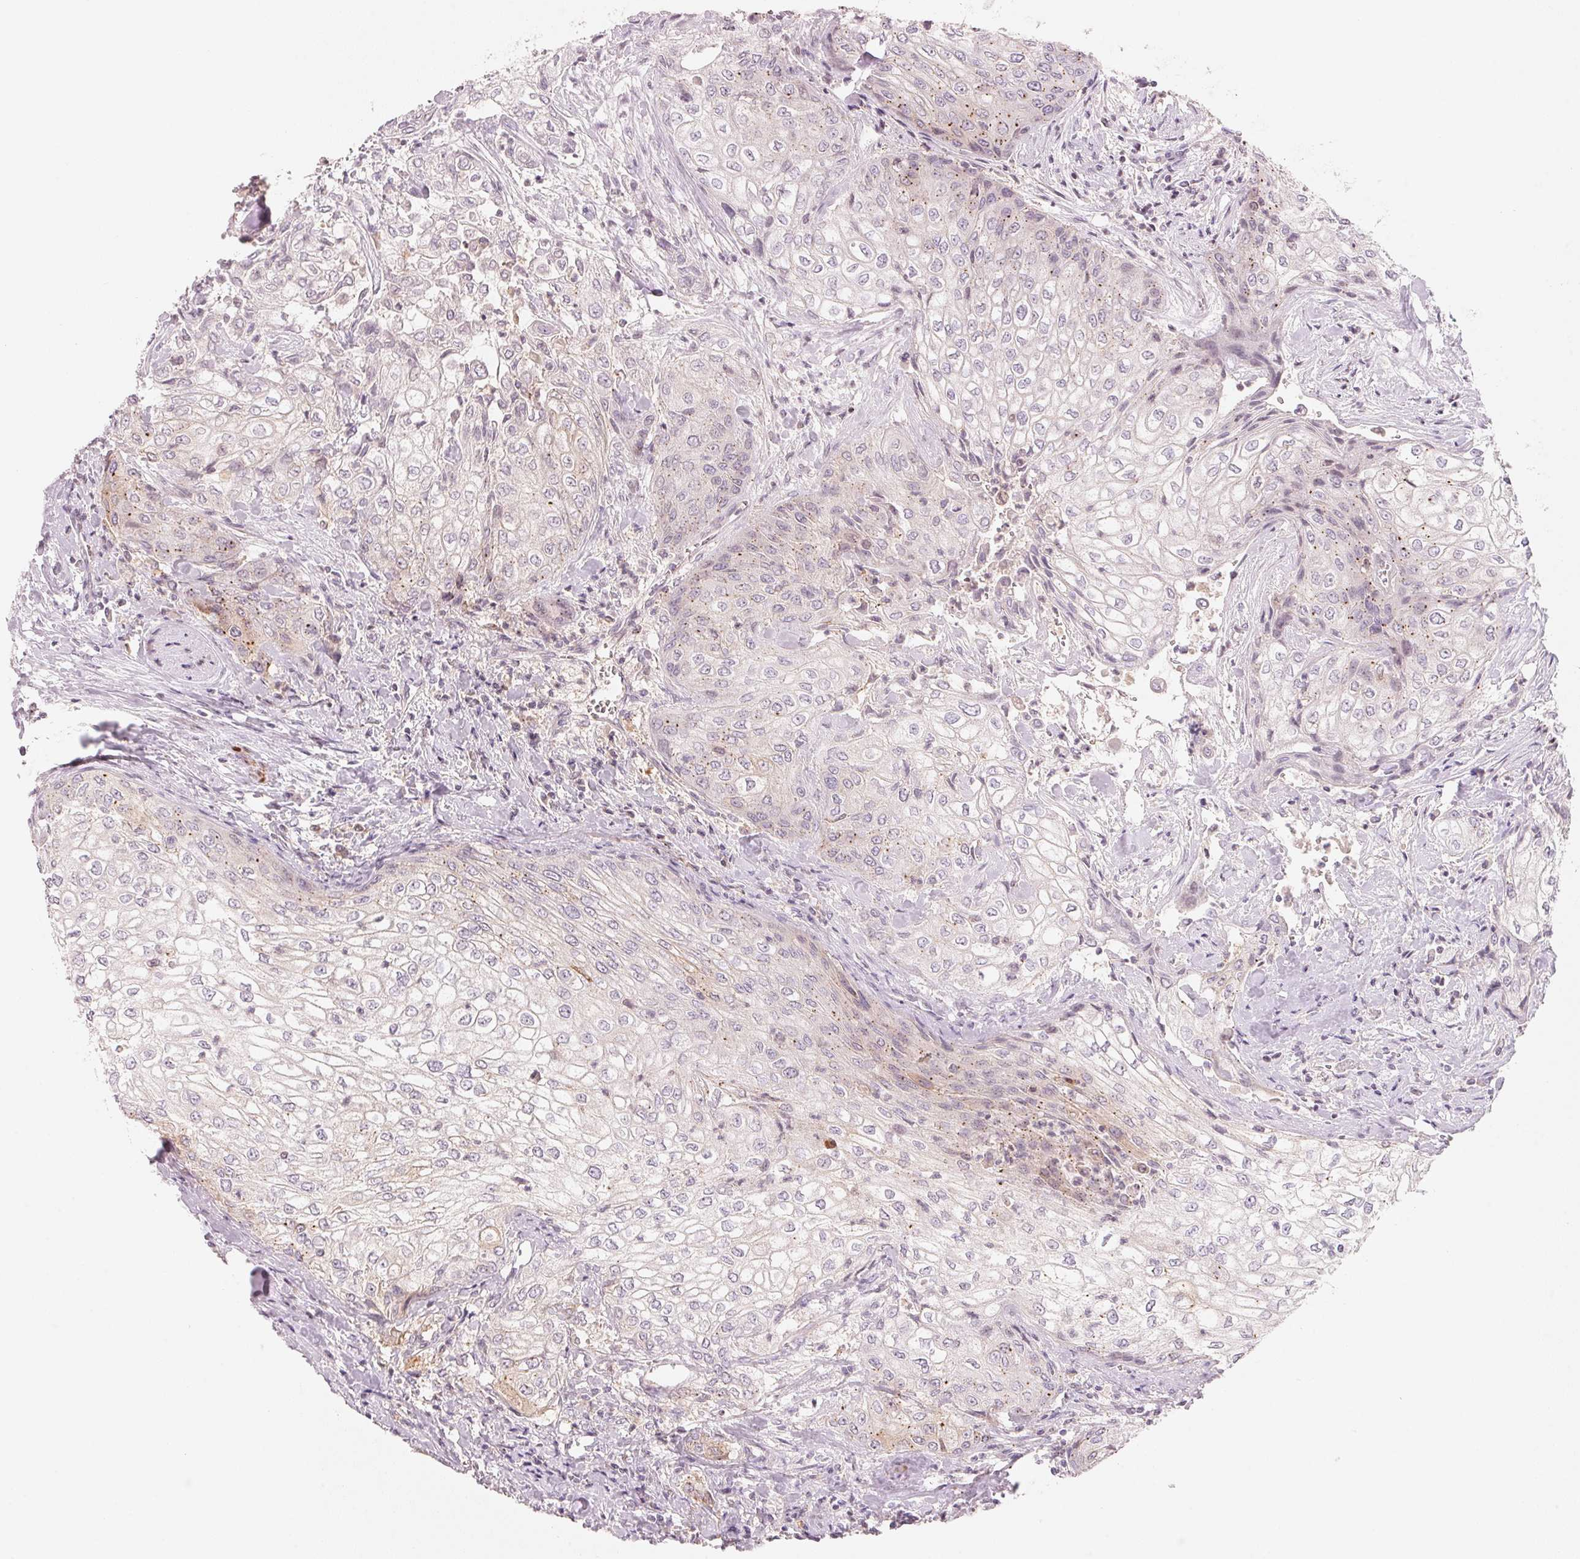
{"staining": {"intensity": "moderate", "quantity": "<25%", "location": "cytoplasmic/membranous"}, "tissue": "urothelial cancer", "cell_type": "Tumor cells", "image_type": "cancer", "snomed": [{"axis": "morphology", "description": "Urothelial carcinoma, High grade"}, {"axis": "topography", "description": "Urinary bladder"}], "caption": "High-grade urothelial carcinoma was stained to show a protein in brown. There is low levels of moderate cytoplasmic/membranous expression in approximately <25% of tumor cells. The staining was performed using DAB to visualize the protein expression in brown, while the nuclei were stained in blue with hematoxylin (Magnification: 20x).", "gene": "SLC17A4", "patient": {"sex": "male", "age": 62}}